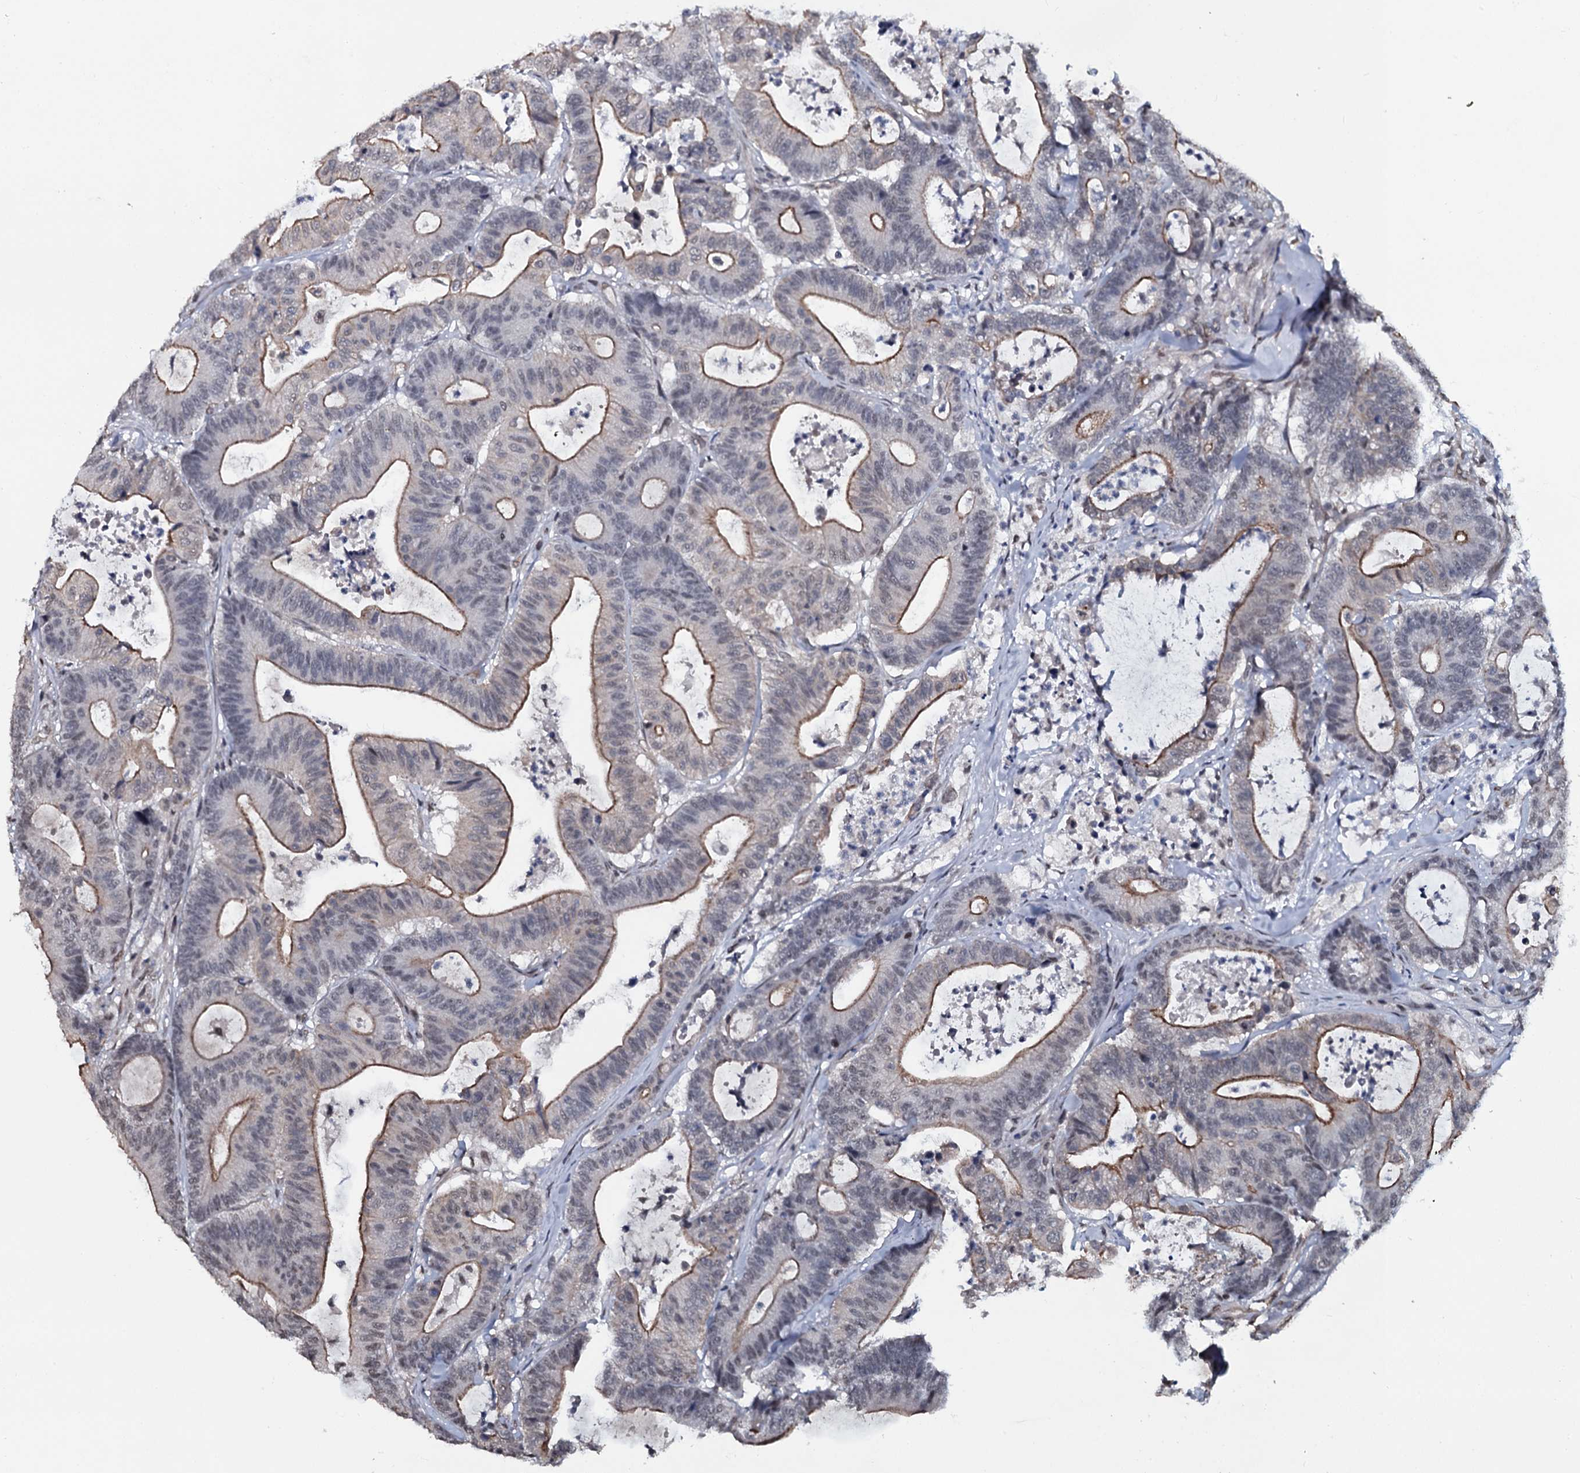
{"staining": {"intensity": "moderate", "quantity": "25%-75%", "location": "cytoplasmic/membranous"}, "tissue": "colorectal cancer", "cell_type": "Tumor cells", "image_type": "cancer", "snomed": [{"axis": "morphology", "description": "Adenocarcinoma, NOS"}, {"axis": "topography", "description": "Colon"}], "caption": "A photomicrograph of human adenocarcinoma (colorectal) stained for a protein exhibits moderate cytoplasmic/membranous brown staining in tumor cells.", "gene": "SH2D4B", "patient": {"sex": "female", "age": 84}}